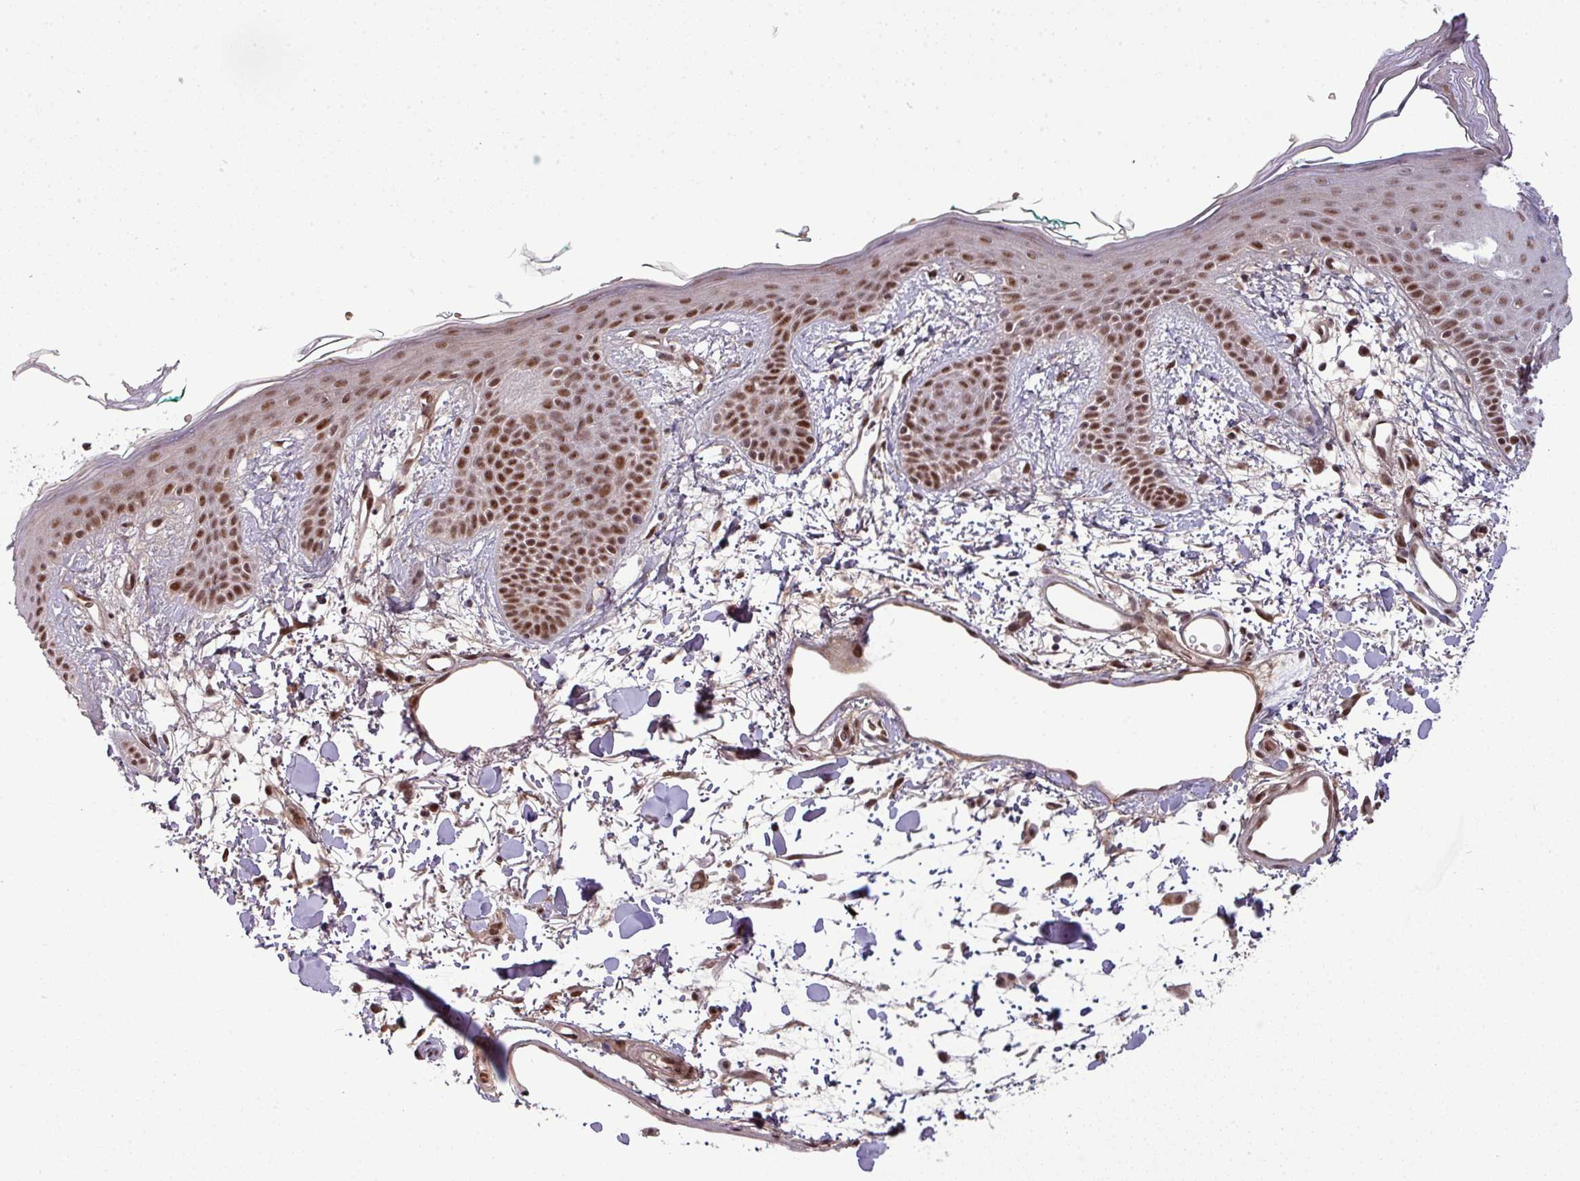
{"staining": {"intensity": "moderate", "quantity": ">75%", "location": "nuclear"}, "tissue": "skin", "cell_type": "Fibroblasts", "image_type": "normal", "snomed": [{"axis": "morphology", "description": "Normal tissue, NOS"}, {"axis": "topography", "description": "Skin"}], "caption": "Immunohistochemical staining of normal skin exhibits medium levels of moderate nuclear staining in about >75% of fibroblasts. (DAB = brown stain, brightfield microscopy at high magnification).", "gene": "CIC", "patient": {"sex": "male", "age": 79}}